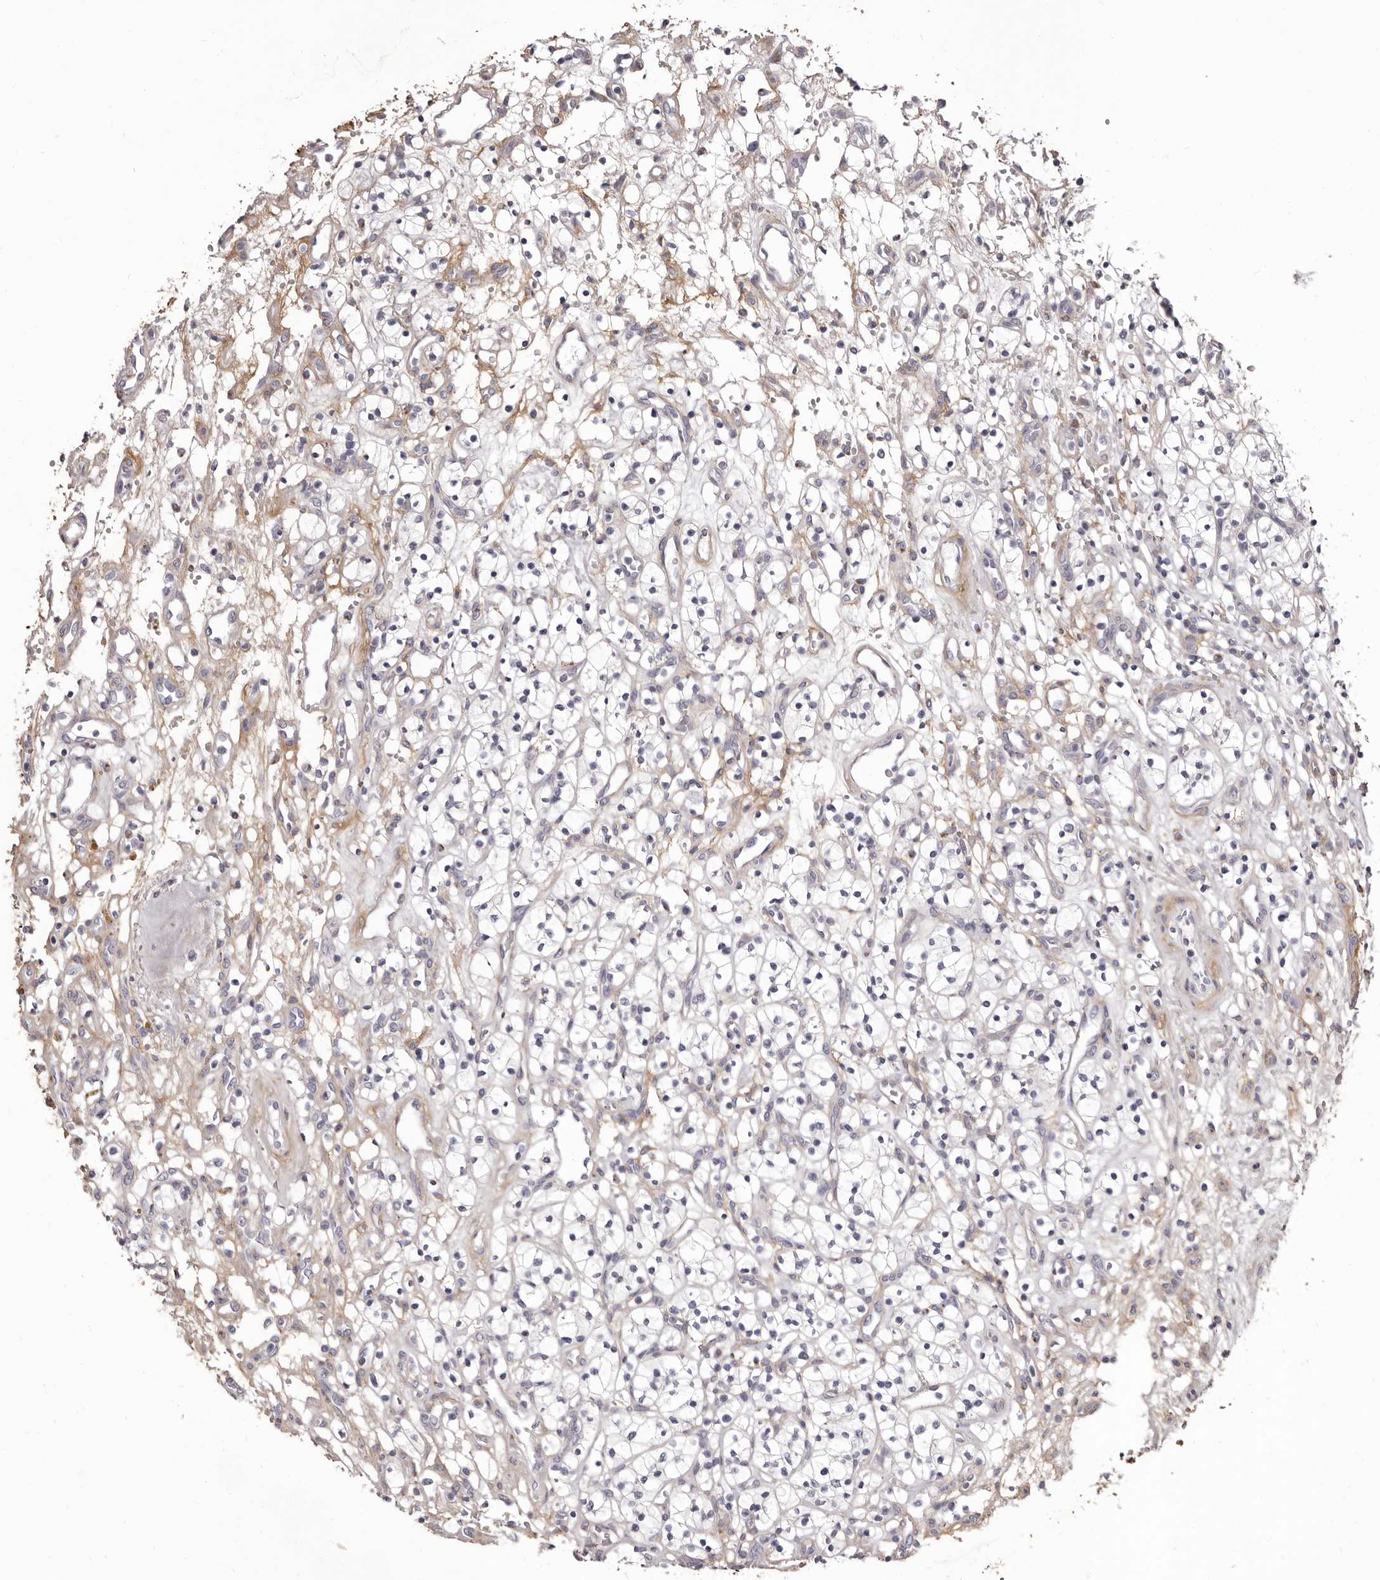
{"staining": {"intensity": "negative", "quantity": "none", "location": "none"}, "tissue": "renal cancer", "cell_type": "Tumor cells", "image_type": "cancer", "snomed": [{"axis": "morphology", "description": "Adenocarcinoma, NOS"}, {"axis": "topography", "description": "Kidney"}], "caption": "DAB (3,3'-diaminobenzidine) immunohistochemical staining of human adenocarcinoma (renal) displays no significant expression in tumor cells.", "gene": "COL6A1", "patient": {"sex": "female", "age": 57}}